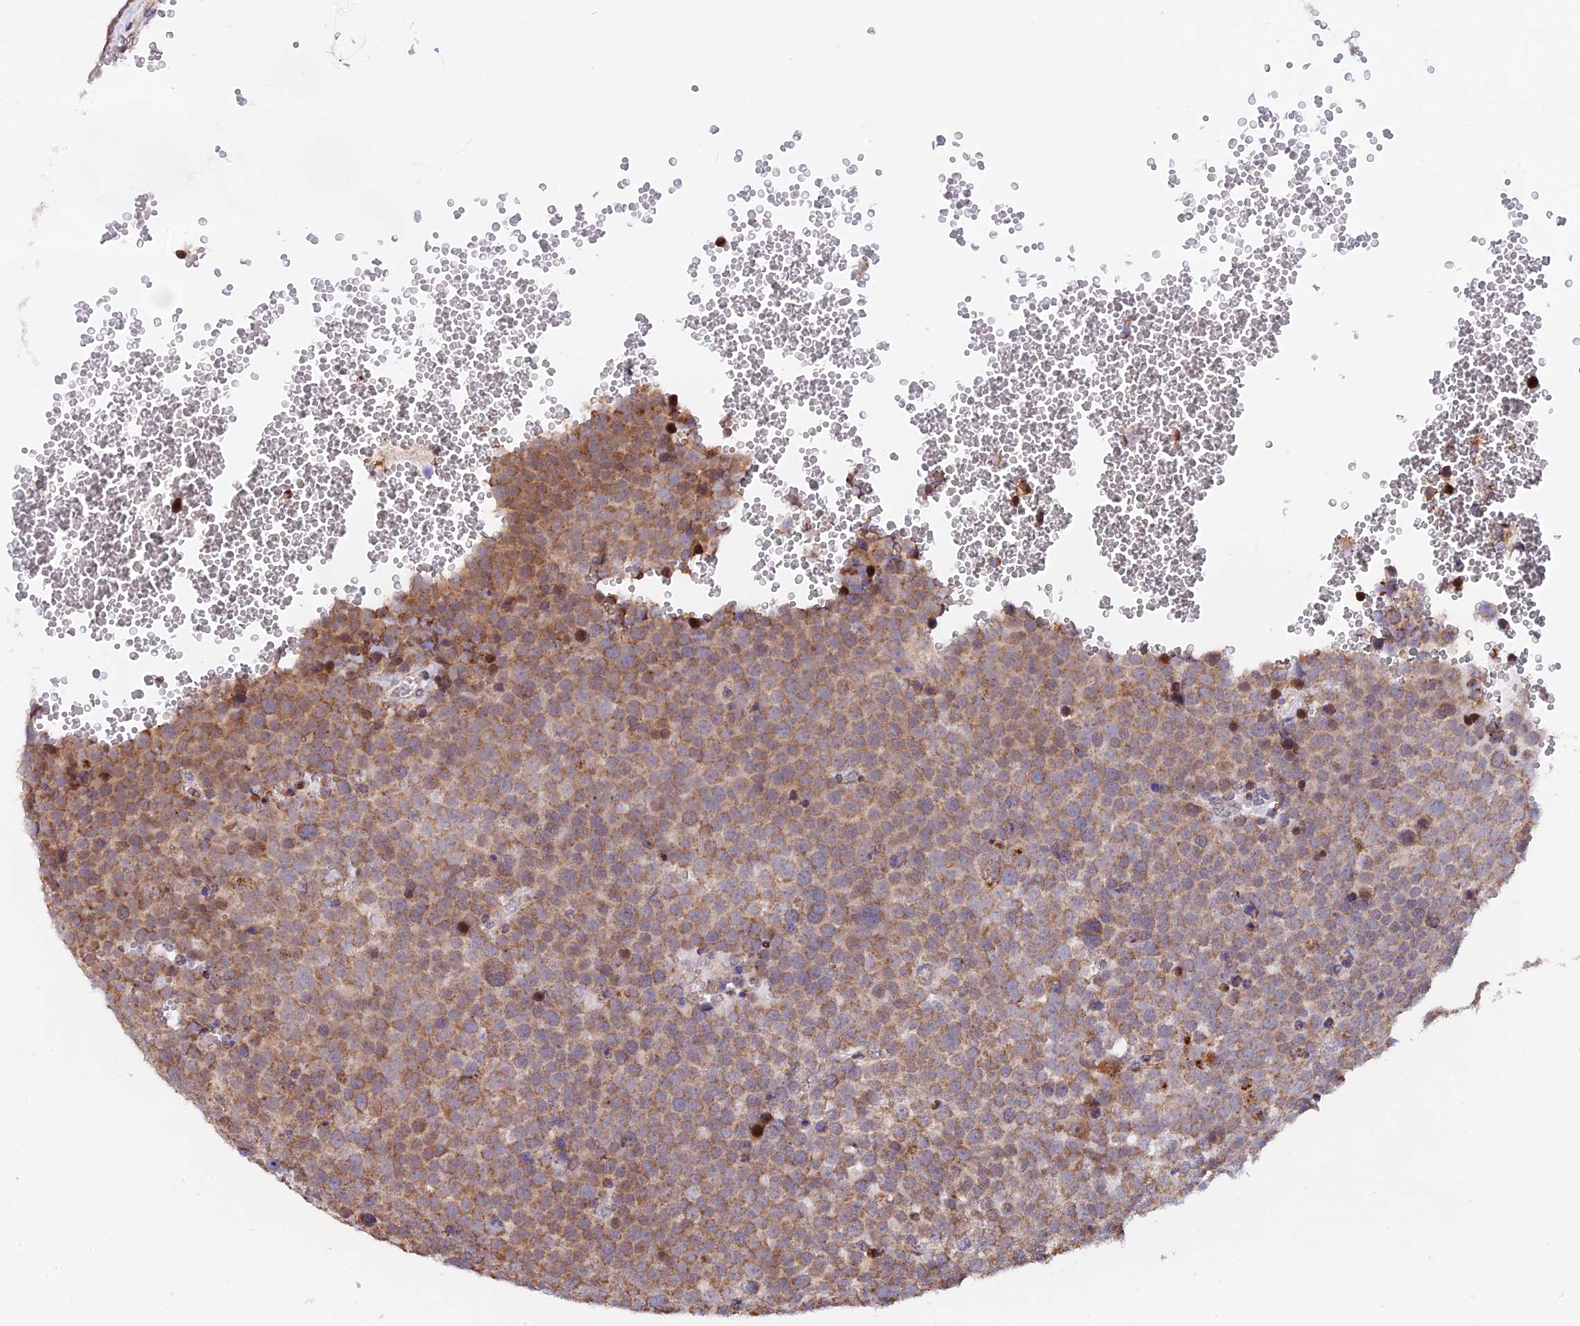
{"staining": {"intensity": "moderate", "quantity": ">75%", "location": "cytoplasmic/membranous"}, "tissue": "testis cancer", "cell_type": "Tumor cells", "image_type": "cancer", "snomed": [{"axis": "morphology", "description": "Seminoma, NOS"}, {"axis": "topography", "description": "Testis"}], "caption": "IHC micrograph of testis cancer (seminoma) stained for a protein (brown), which displays medium levels of moderate cytoplasmic/membranous expression in about >75% of tumor cells.", "gene": "FAM174C", "patient": {"sex": "male", "age": 71}}